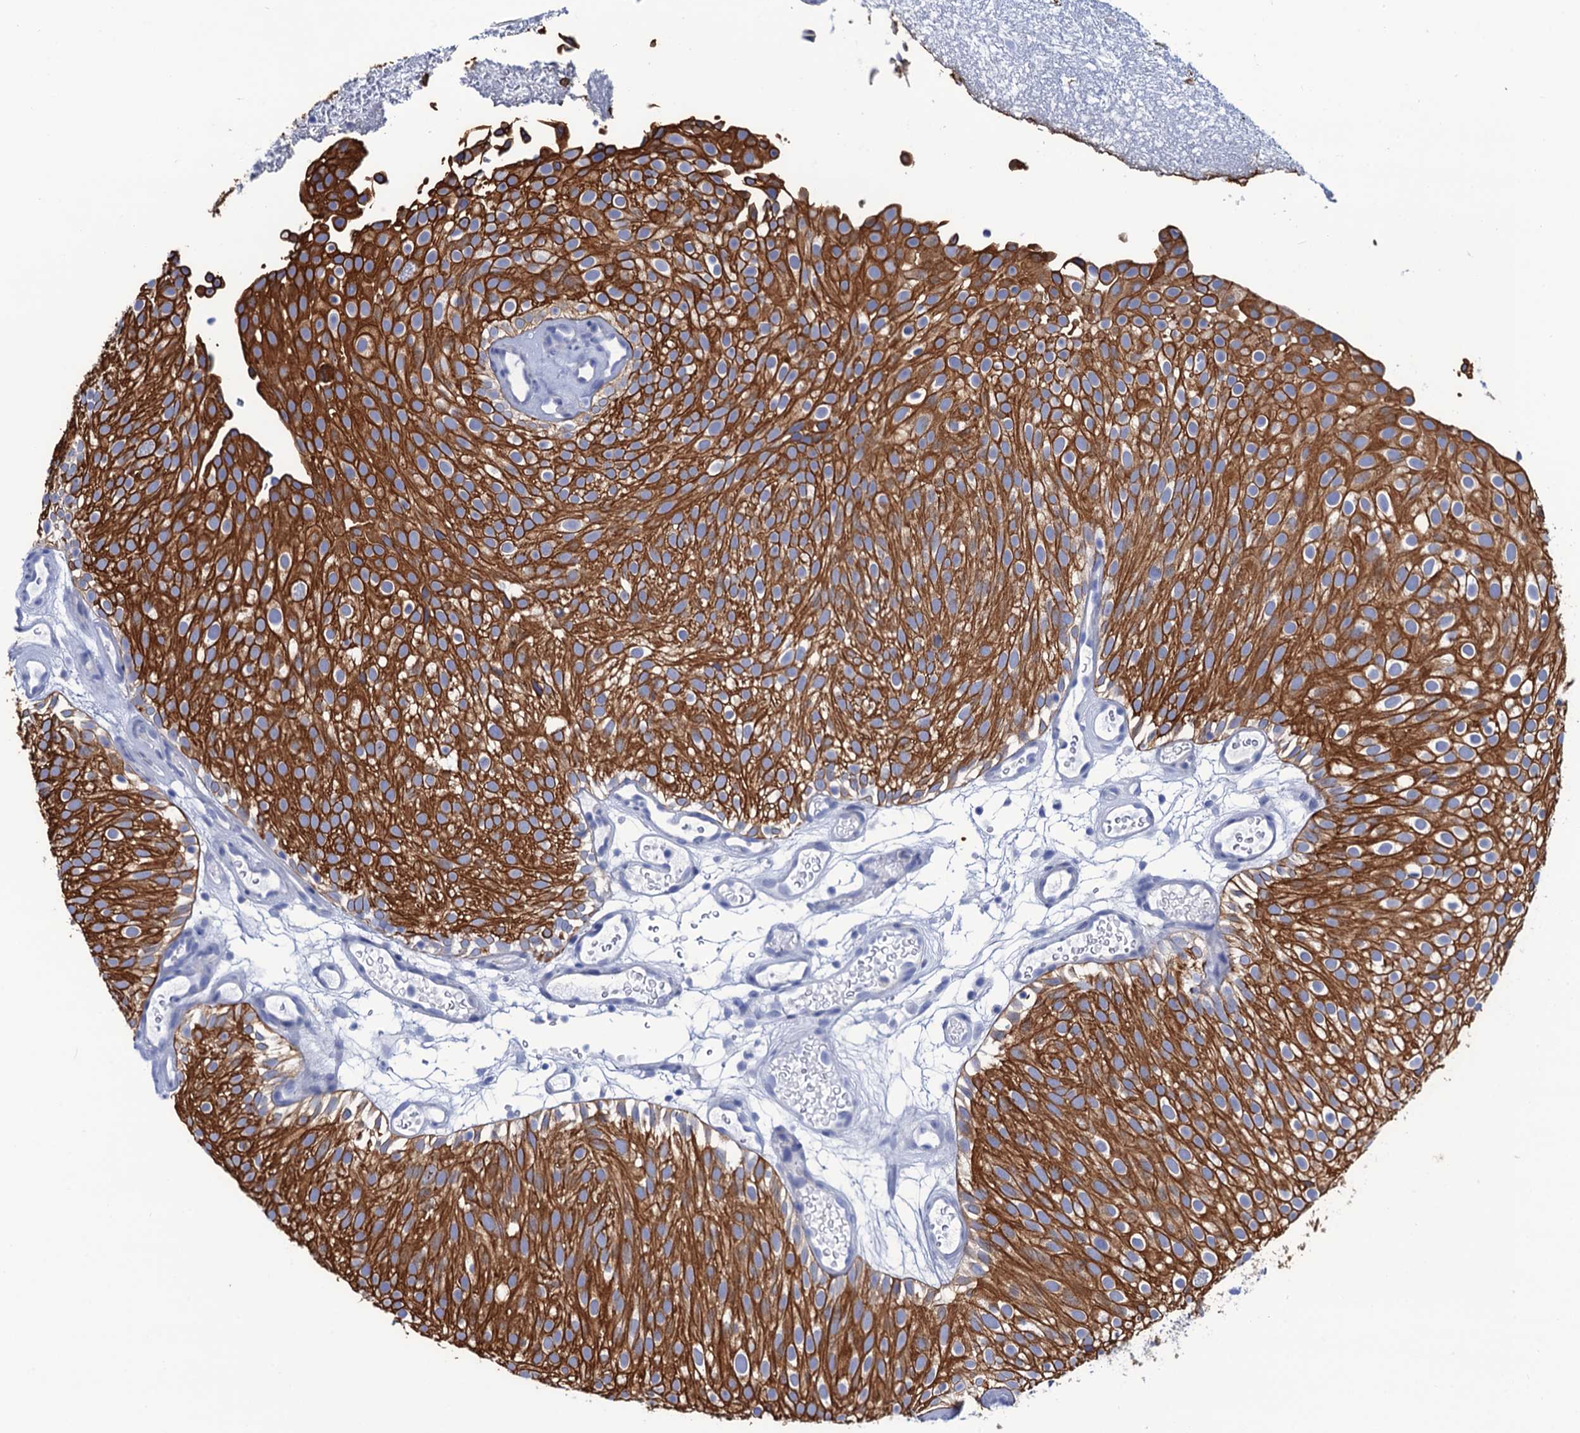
{"staining": {"intensity": "strong", "quantity": ">75%", "location": "cytoplasmic/membranous"}, "tissue": "urothelial cancer", "cell_type": "Tumor cells", "image_type": "cancer", "snomed": [{"axis": "morphology", "description": "Urothelial carcinoma, Low grade"}, {"axis": "topography", "description": "Urinary bladder"}], "caption": "This photomicrograph exhibits immunohistochemistry staining of urothelial cancer, with high strong cytoplasmic/membranous staining in approximately >75% of tumor cells.", "gene": "RAB3IP", "patient": {"sex": "male", "age": 78}}